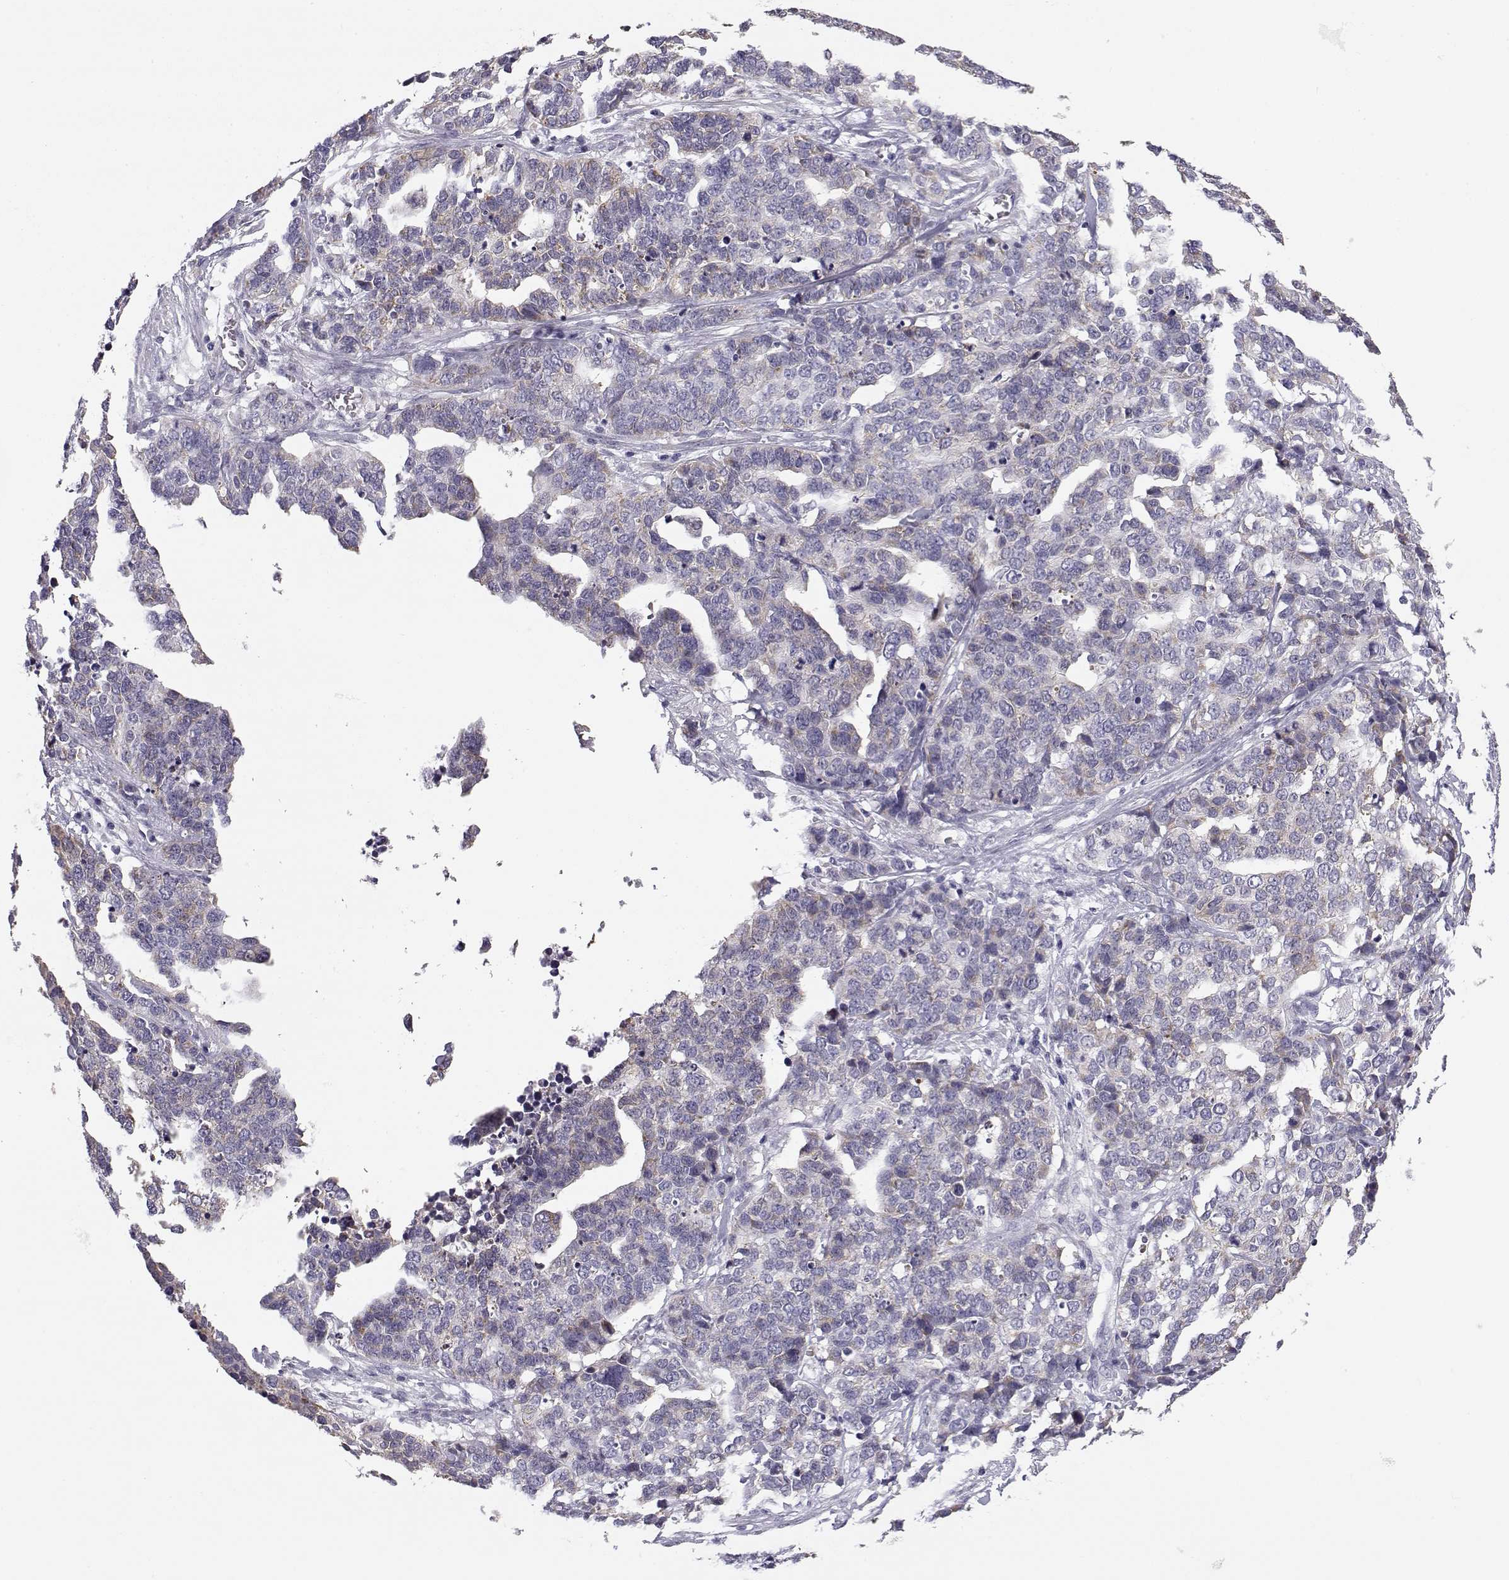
{"staining": {"intensity": "negative", "quantity": "none", "location": "none"}, "tissue": "ovarian cancer", "cell_type": "Tumor cells", "image_type": "cancer", "snomed": [{"axis": "morphology", "description": "Carcinoma, endometroid"}, {"axis": "topography", "description": "Ovary"}], "caption": "Tumor cells are negative for brown protein staining in ovarian cancer (endometroid carcinoma).", "gene": "KCNMB4", "patient": {"sex": "female", "age": 65}}